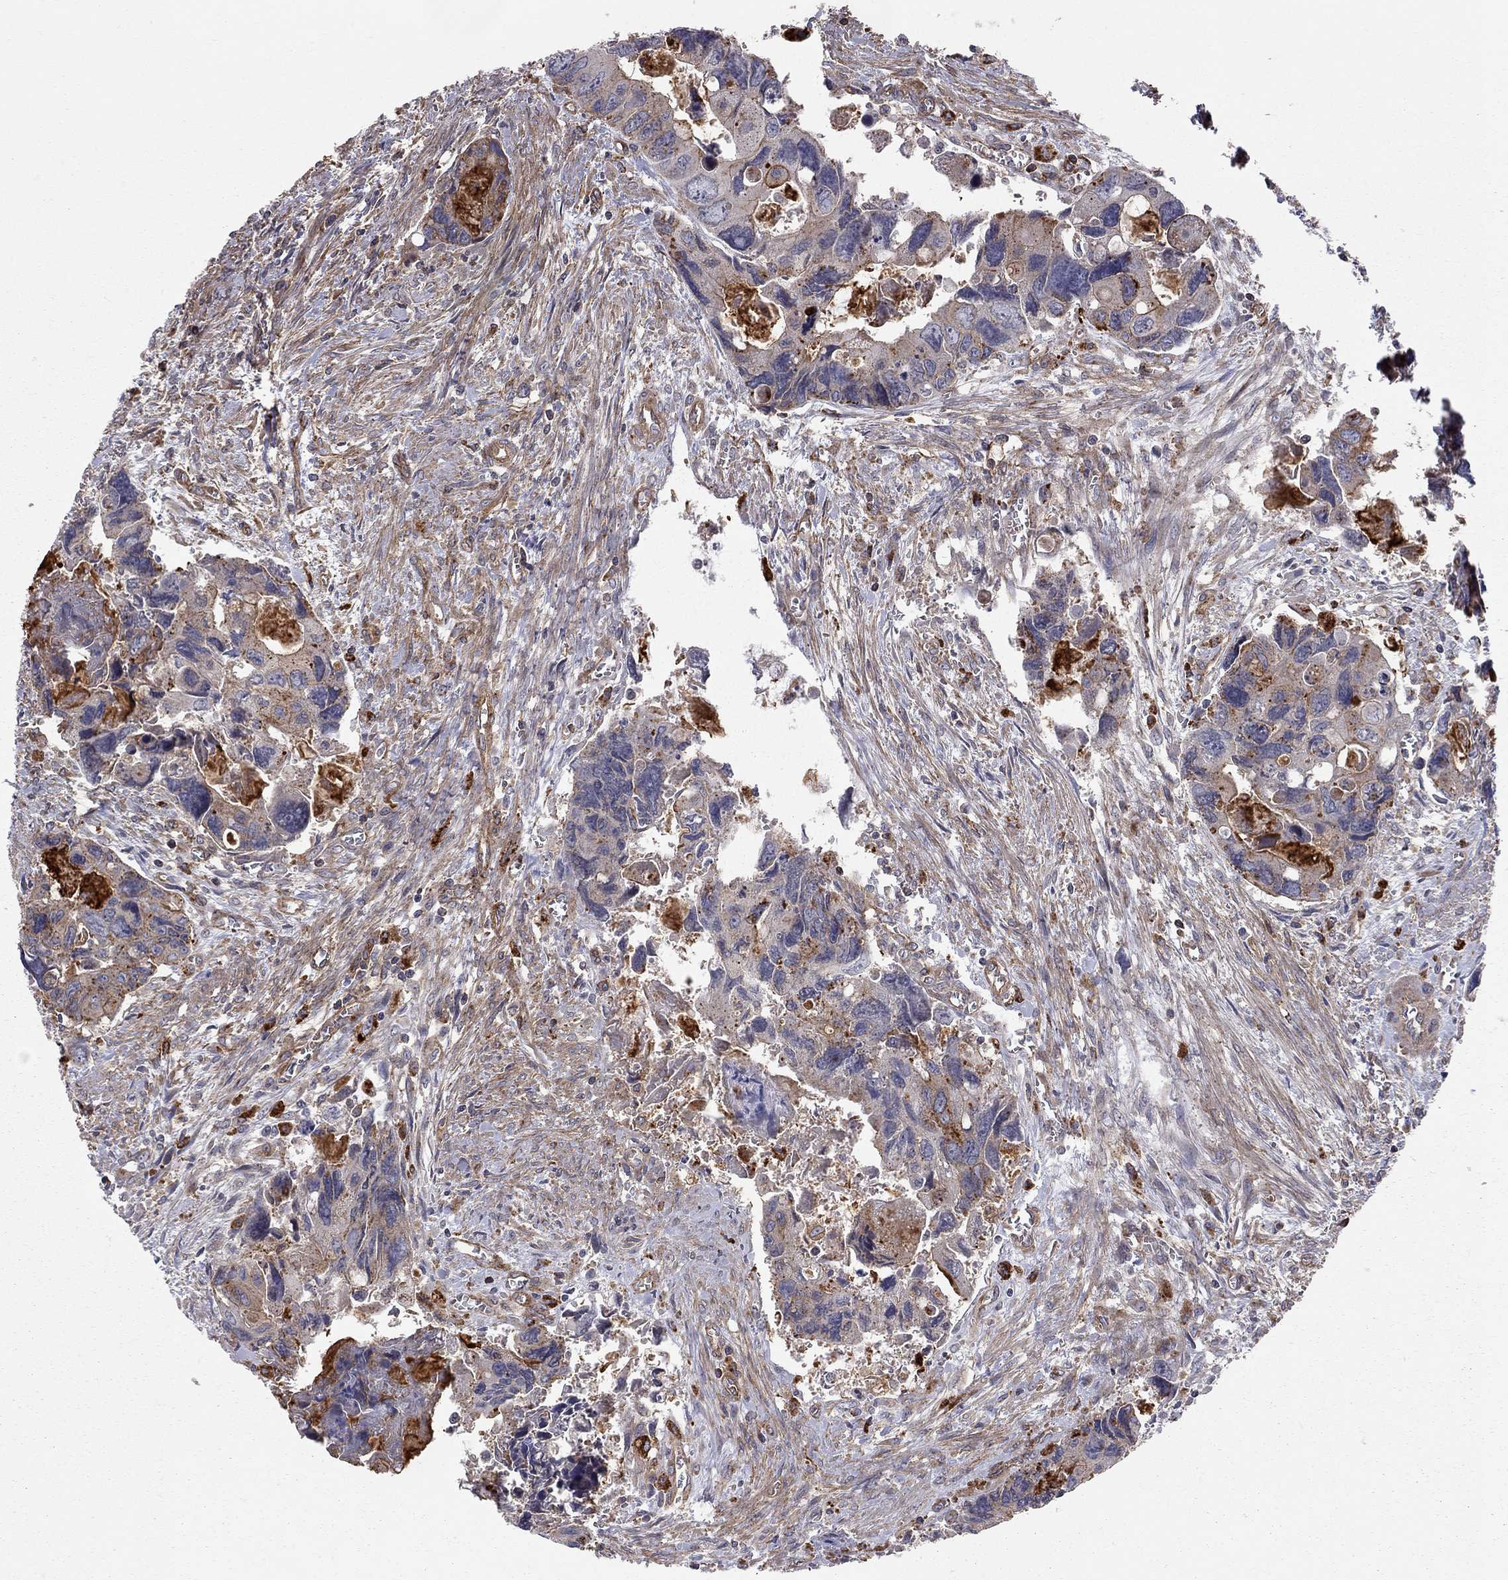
{"staining": {"intensity": "moderate", "quantity": "<25%", "location": "cytoplasmic/membranous"}, "tissue": "colorectal cancer", "cell_type": "Tumor cells", "image_type": "cancer", "snomed": [{"axis": "morphology", "description": "Adenocarcinoma, NOS"}, {"axis": "topography", "description": "Rectum"}], "caption": "Colorectal cancer tissue reveals moderate cytoplasmic/membranous positivity in about <25% of tumor cells, visualized by immunohistochemistry. The staining was performed using DAB (3,3'-diaminobenzidine) to visualize the protein expression in brown, while the nuclei were stained in blue with hematoxylin (Magnification: 20x).", "gene": "RASEF", "patient": {"sex": "male", "age": 62}}